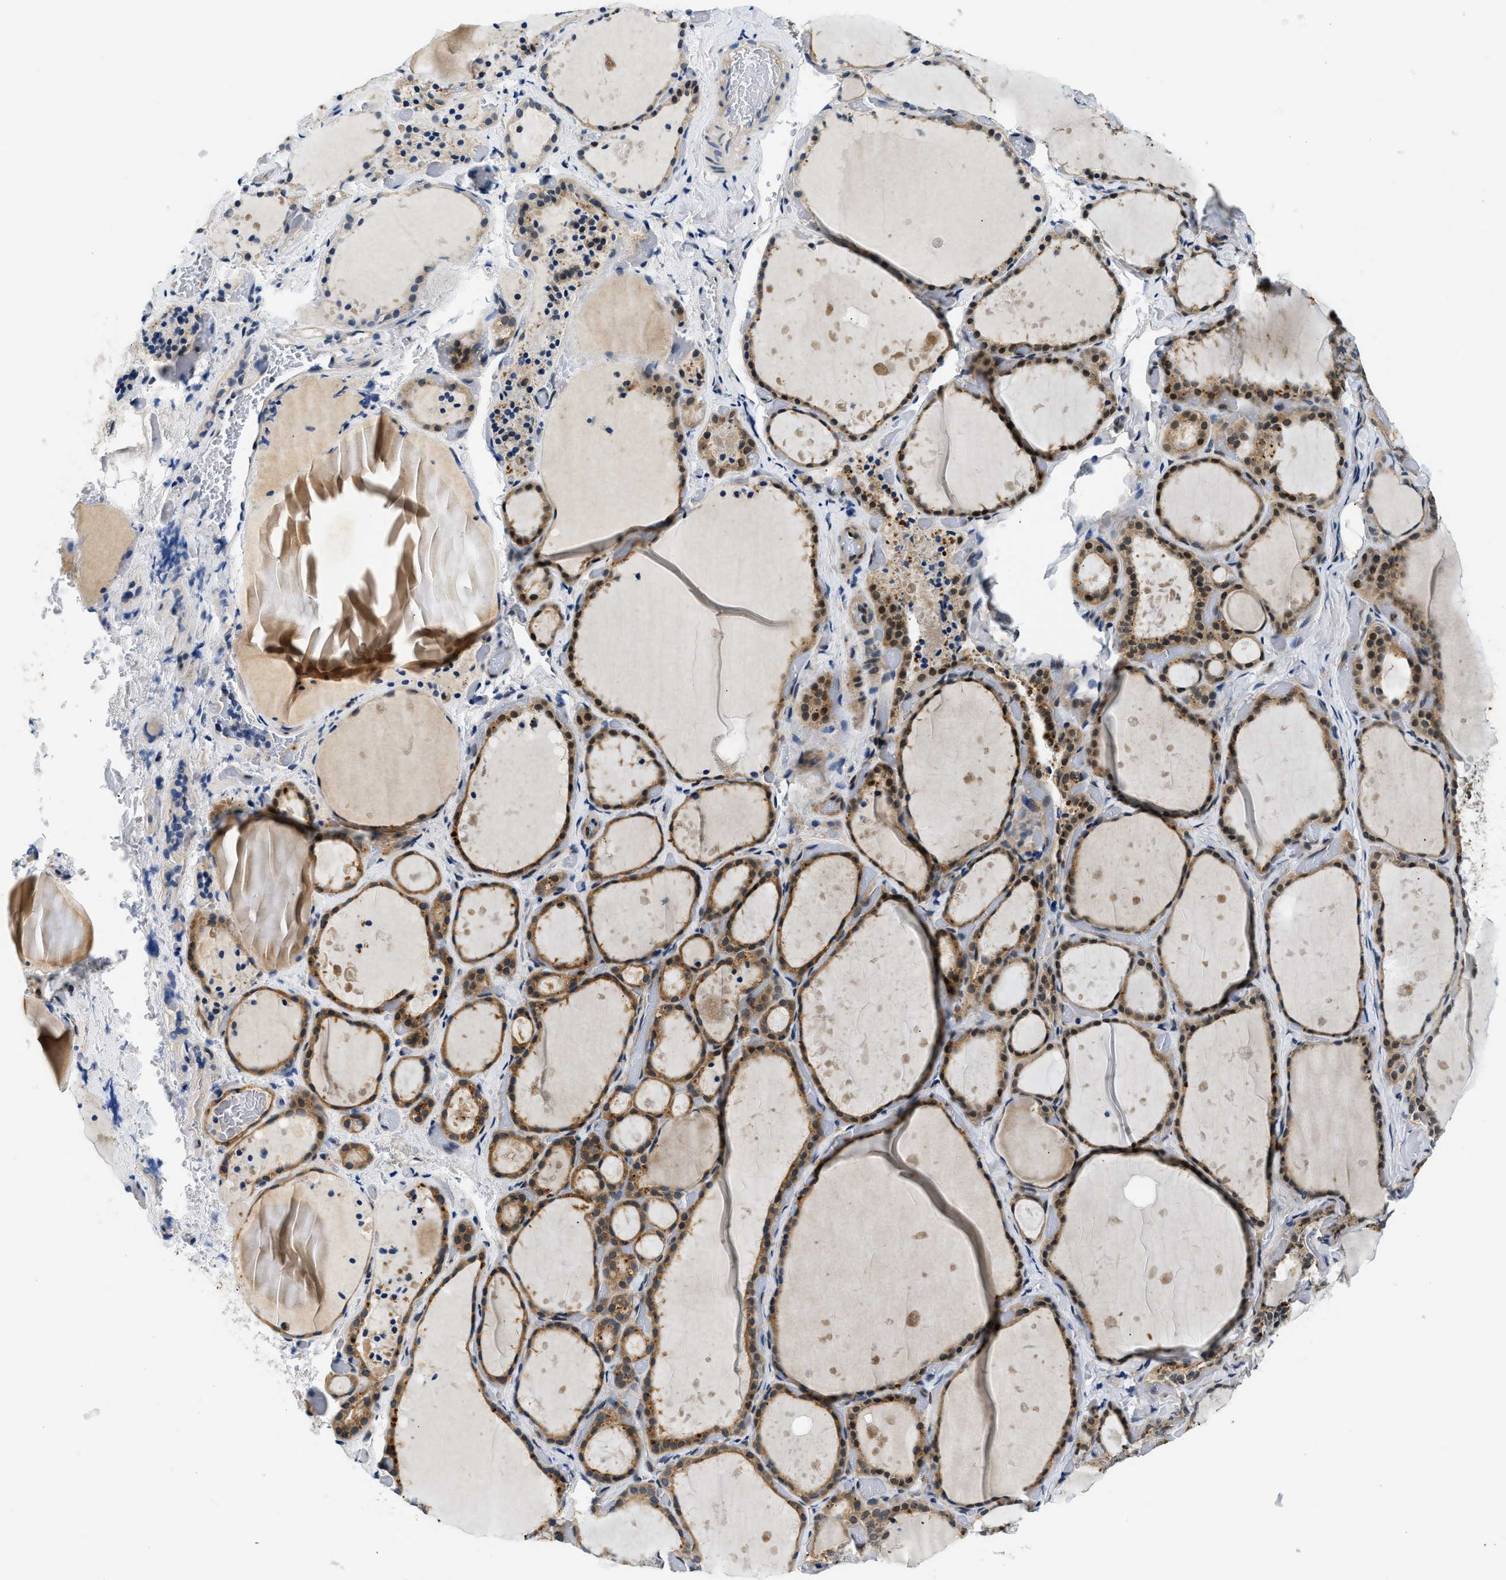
{"staining": {"intensity": "moderate", "quantity": ">75%", "location": "cytoplasmic/membranous,nuclear"}, "tissue": "thyroid gland", "cell_type": "Glandular cells", "image_type": "normal", "snomed": [{"axis": "morphology", "description": "Normal tissue, NOS"}, {"axis": "topography", "description": "Thyroid gland"}], "caption": "IHC micrograph of benign thyroid gland: human thyroid gland stained using immunohistochemistry exhibits medium levels of moderate protein expression localized specifically in the cytoplasmic/membranous,nuclear of glandular cells, appearing as a cytoplasmic/membranous,nuclear brown color.", "gene": "SMAD4", "patient": {"sex": "female", "age": 44}}